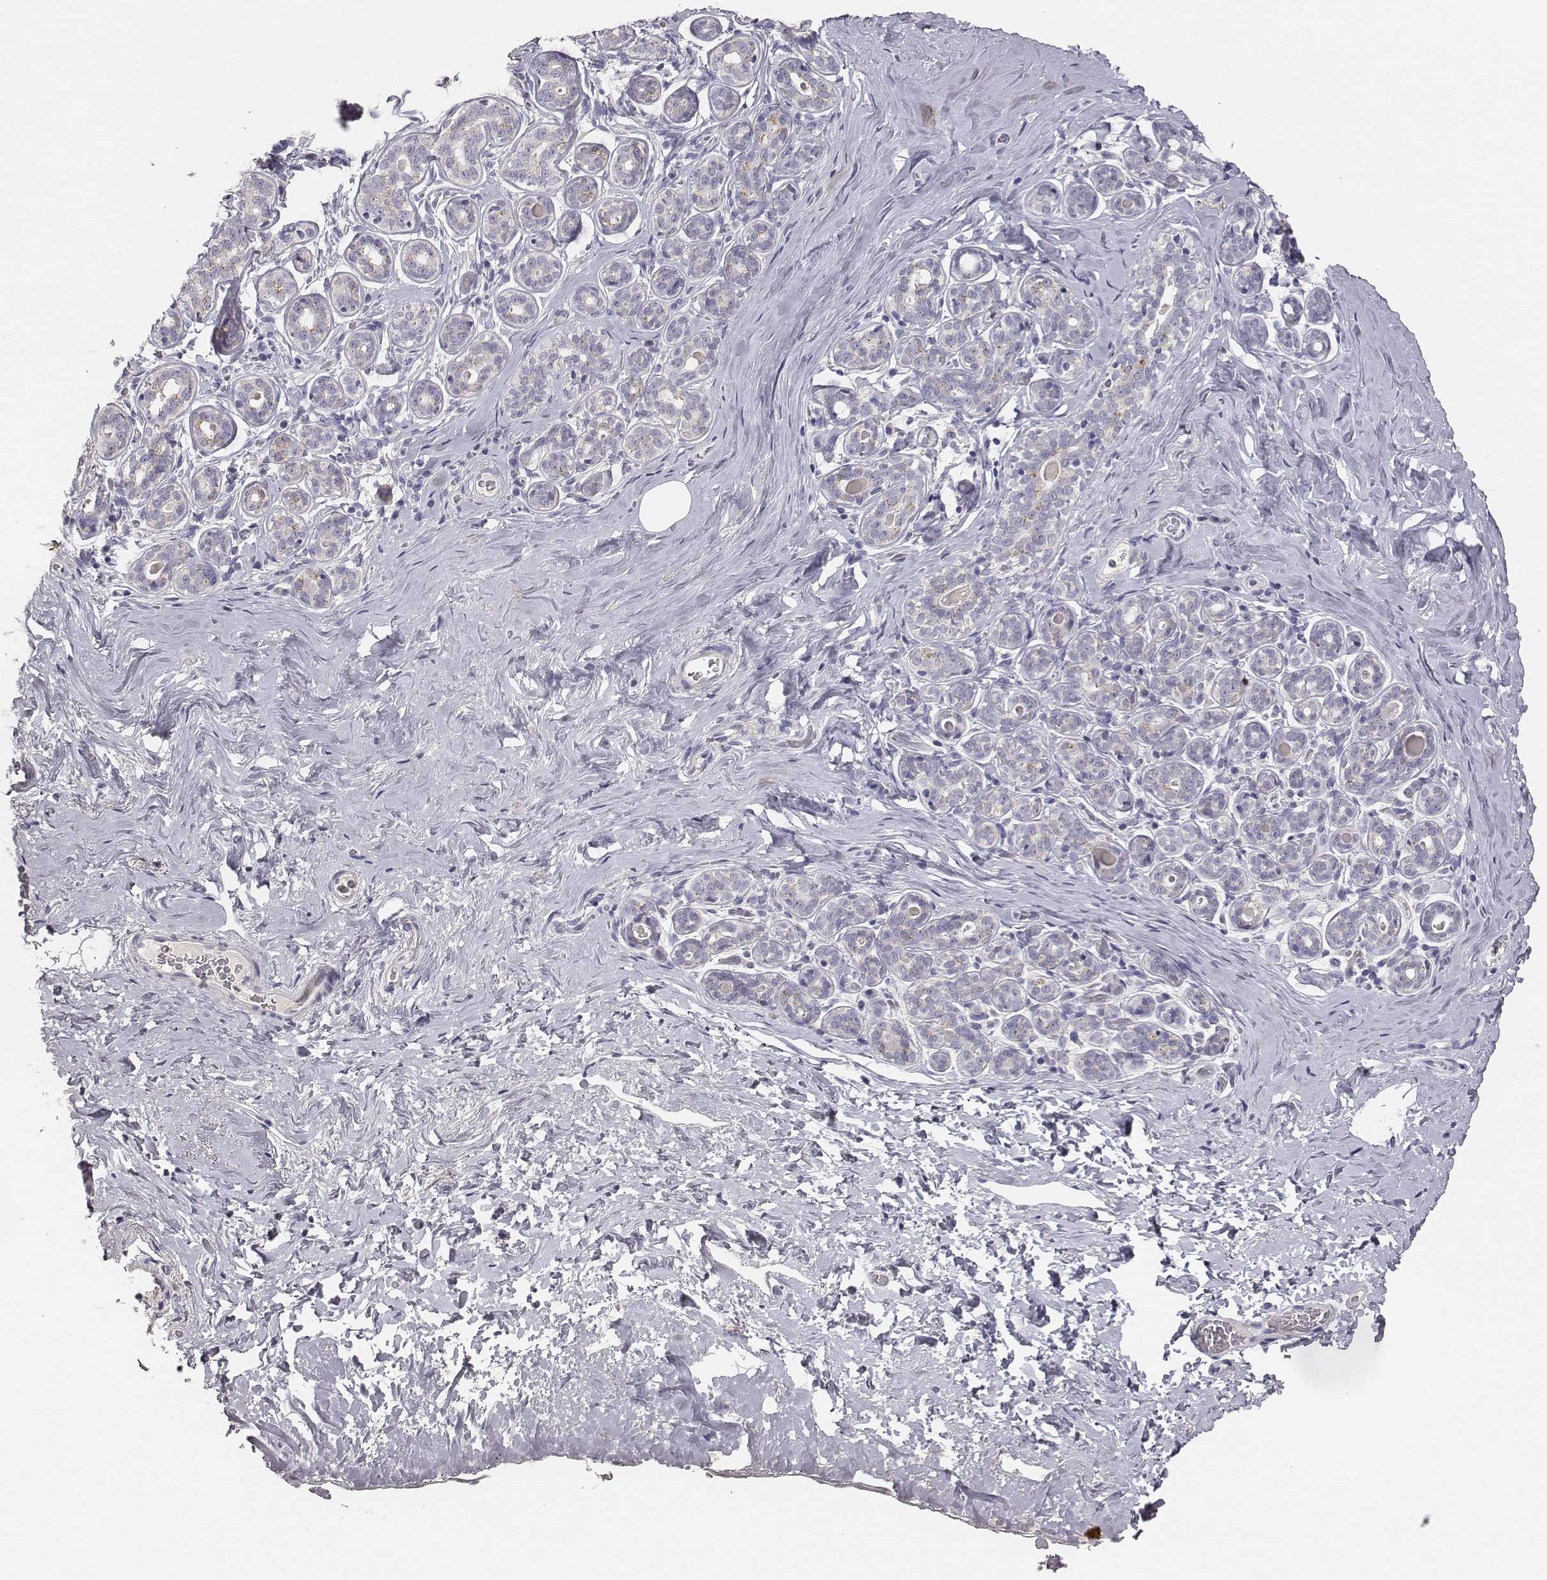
{"staining": {"intensity": "moderate", "quantity": ">75%", "location": "cytoplasmic/membranous"}, "tissue": "breast", "cell_type": "Adipocytes", "image_type": "normal", "snomed": [{"axis": "morphology", "description": "Normal tissue, NOS"}, {"axis": "topography", "description": "Skin"}, {"axis": "topography", "description": "Breast"}], "caption": "Moderate cytoplasmic/membranous positivity for a protein is present in approximately >75% of adipocytes of unremarkable breast using IHC.", "gene": "ABCD3", "patient": {"sex": "female", "age": 43}}